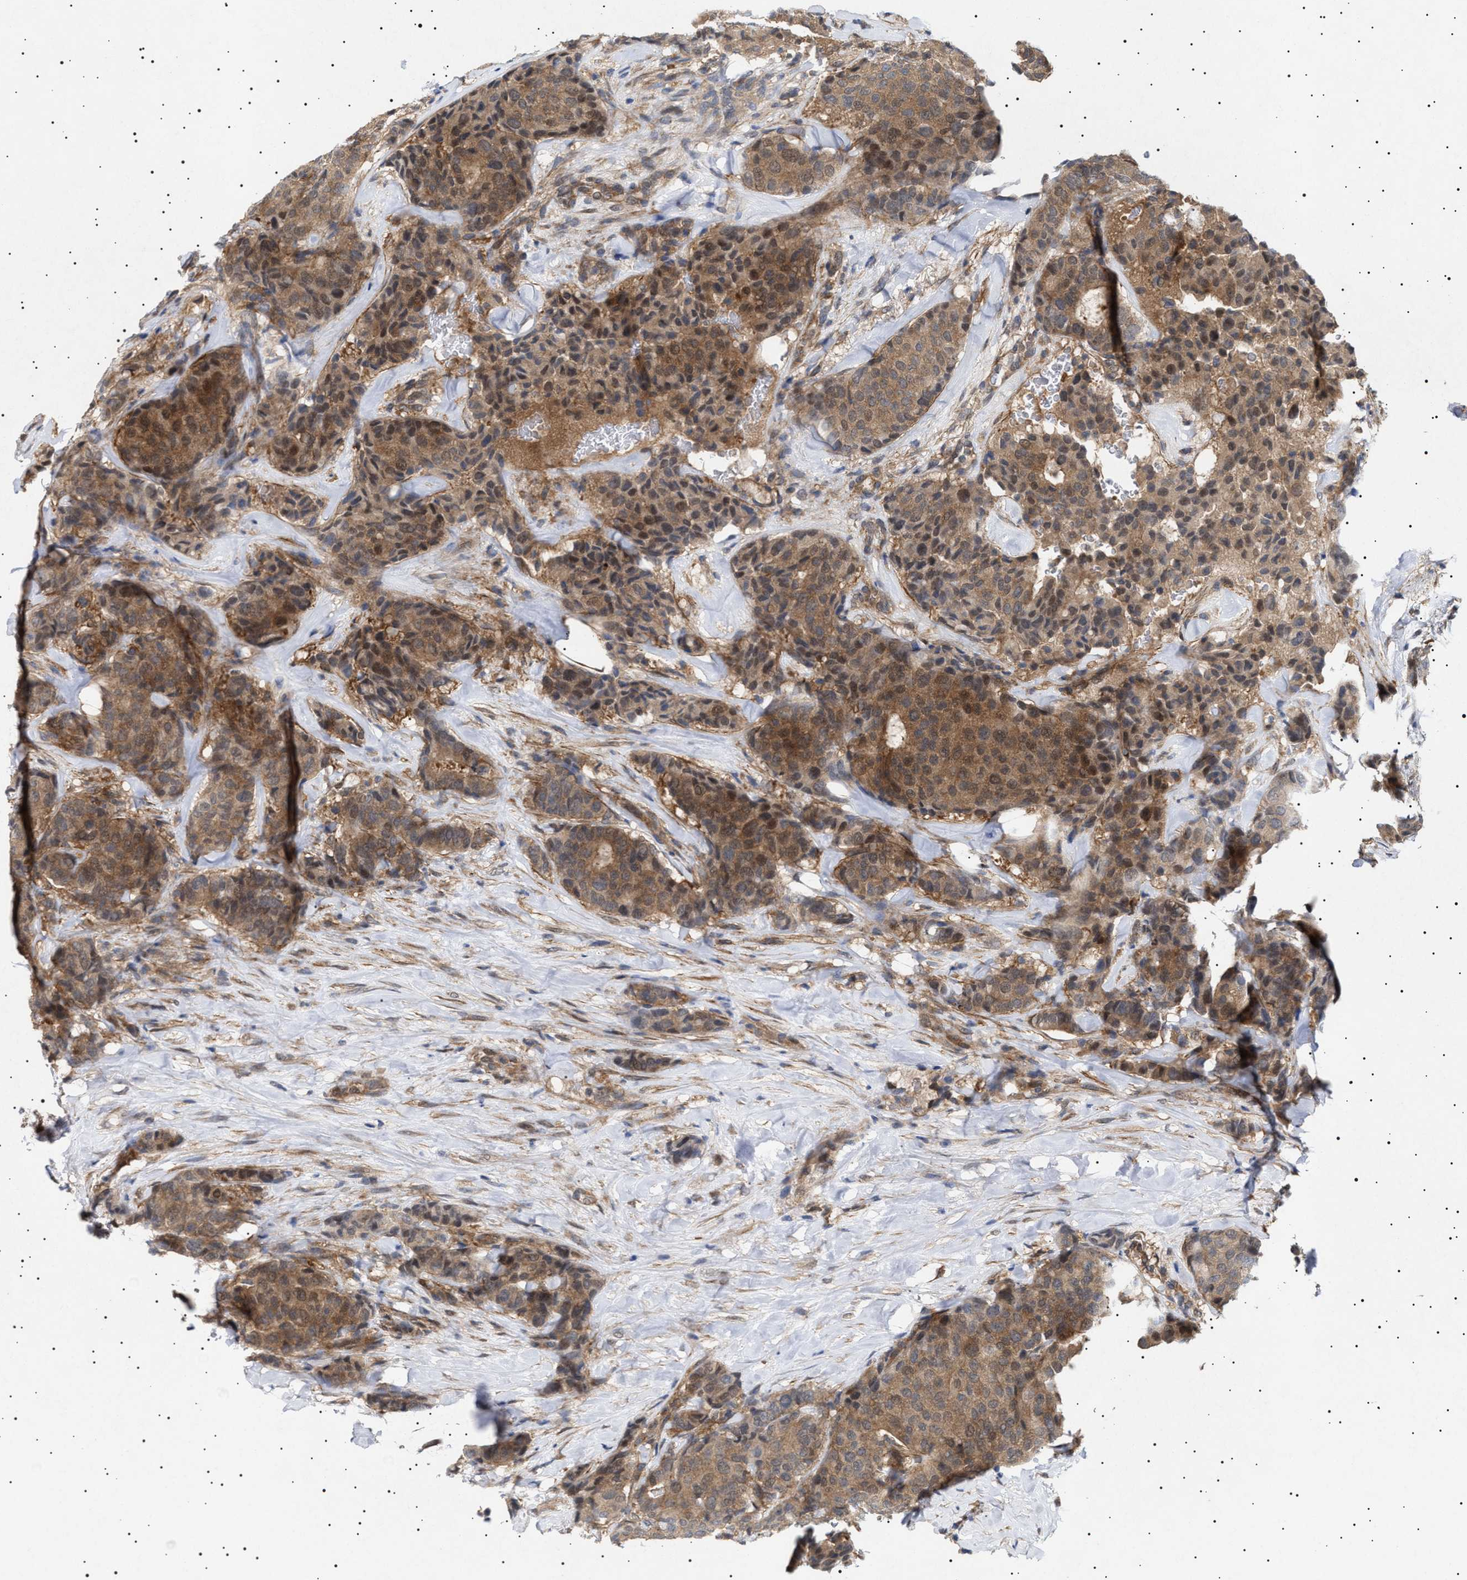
{"staining": {"intensity": "moderate", "quantity": ">75%", "location": "cytoplasmic/membranous"}, "tissue": "breast cancer", "cell_type": "Tumor cells", "image_type": "cancer", "snomed": [{"axis": "morphology", "description": "Duct carcinoma"}, {"axis": "topography", "description": "Breast"}], "caption": "Breast intraductal carcinoma stained for a protein shows moderate cytoplasmic/membranous positivity in tumor cells.", "gene": "NPLOC4", "patient": {"sex": "female", "age": 75}}